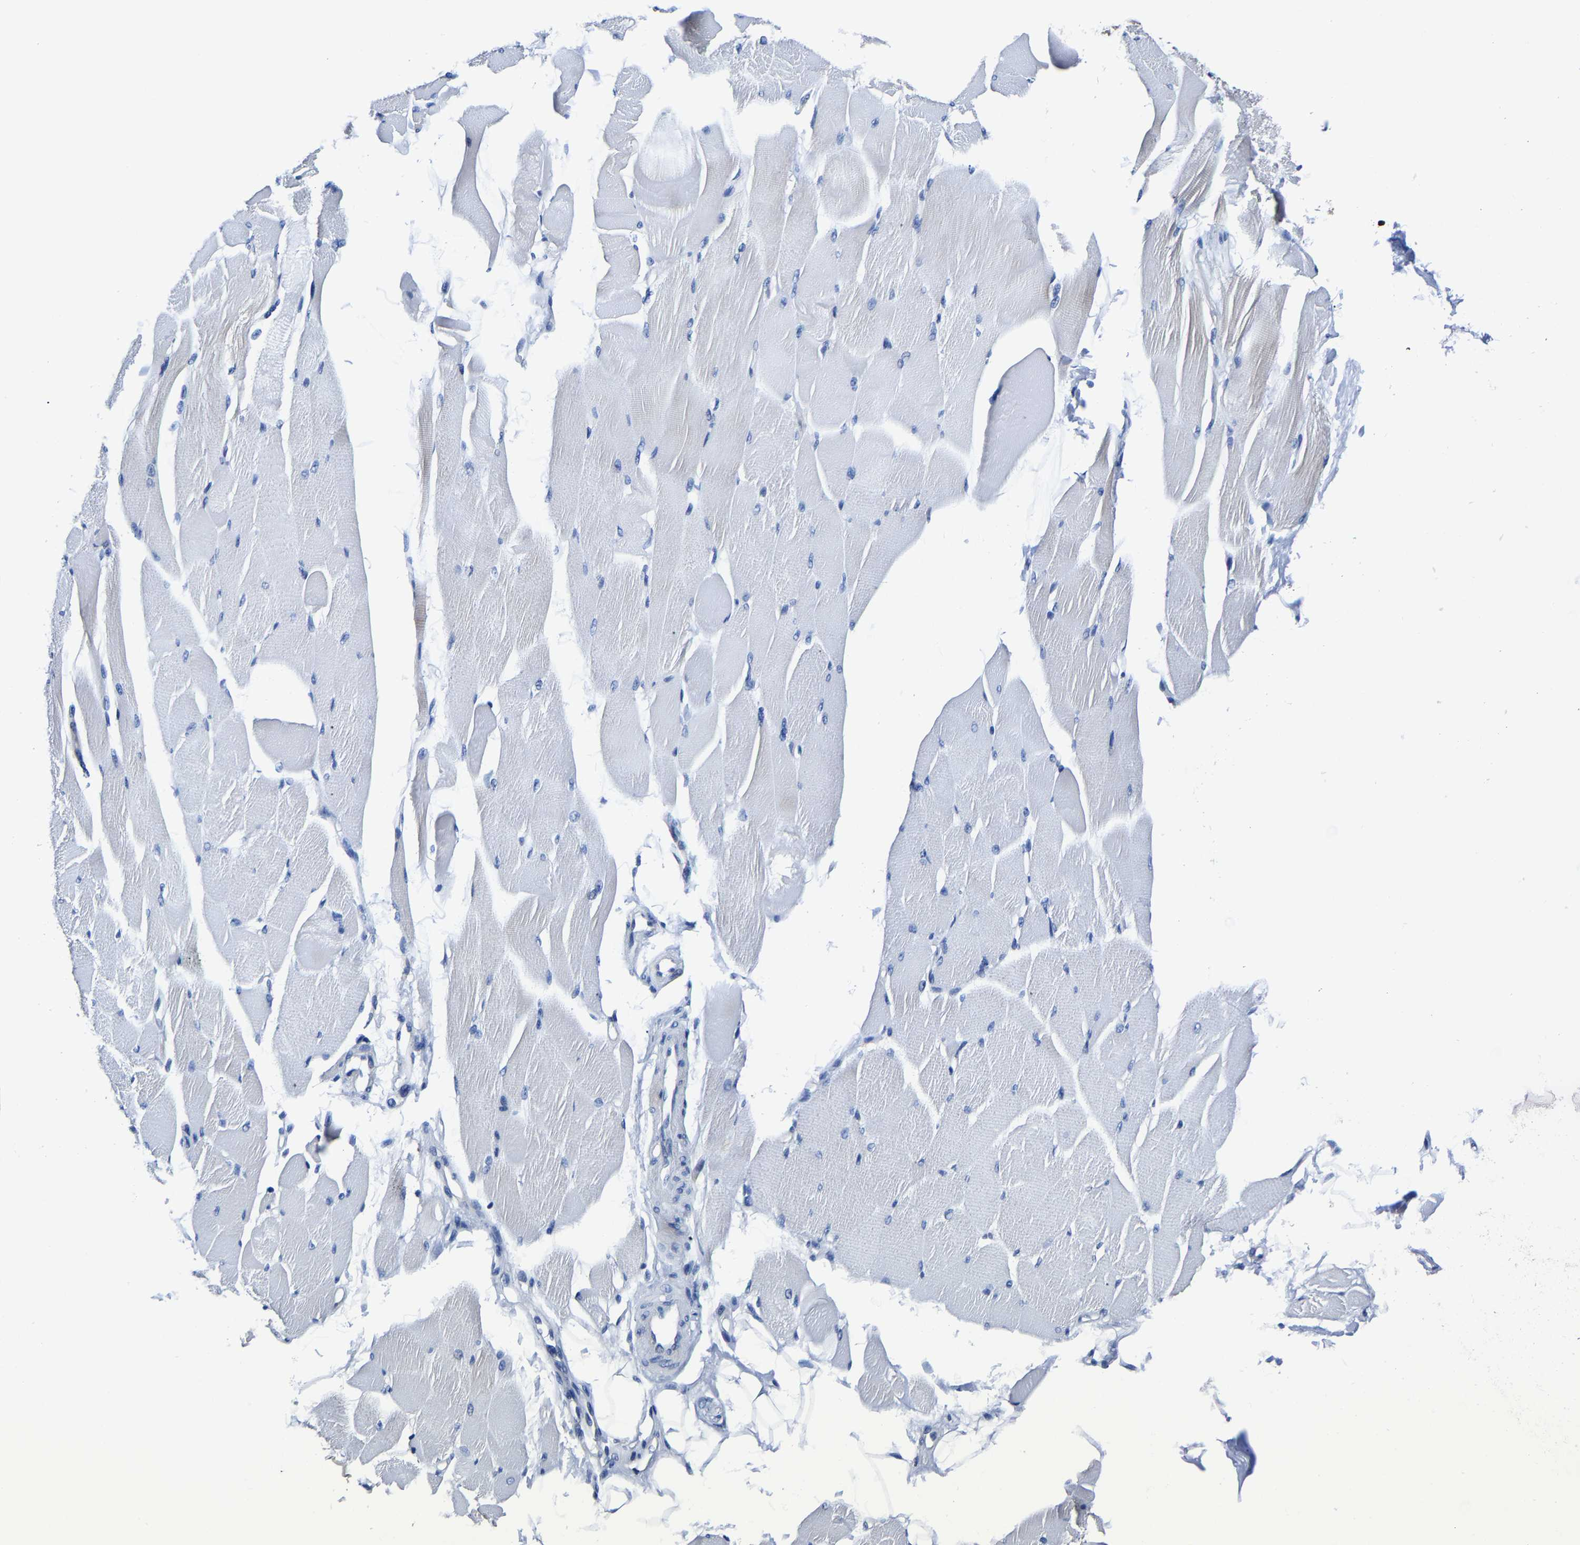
{"staining": {"intensity": "negative", "quantity": "none", "location": "none"}, "tissue": "skeletal muscle", "cell_type": "Myocytes", "image_type": "normal", "snomed": [{"axis": "morphology", "description": "Normal tissue, NOS"}, {"axis": "topography", "description": "Skeletal muscle"}, {"axis": "topography", "description": "Peripheral nerve tissue"}], "caption": "IHC micrograph of benign skeletal muscle stained for a protein (brown), which shows no positivity in myocytes.", "gene": "SRPK2", "patient": {"sex": "female", "age": 84}}